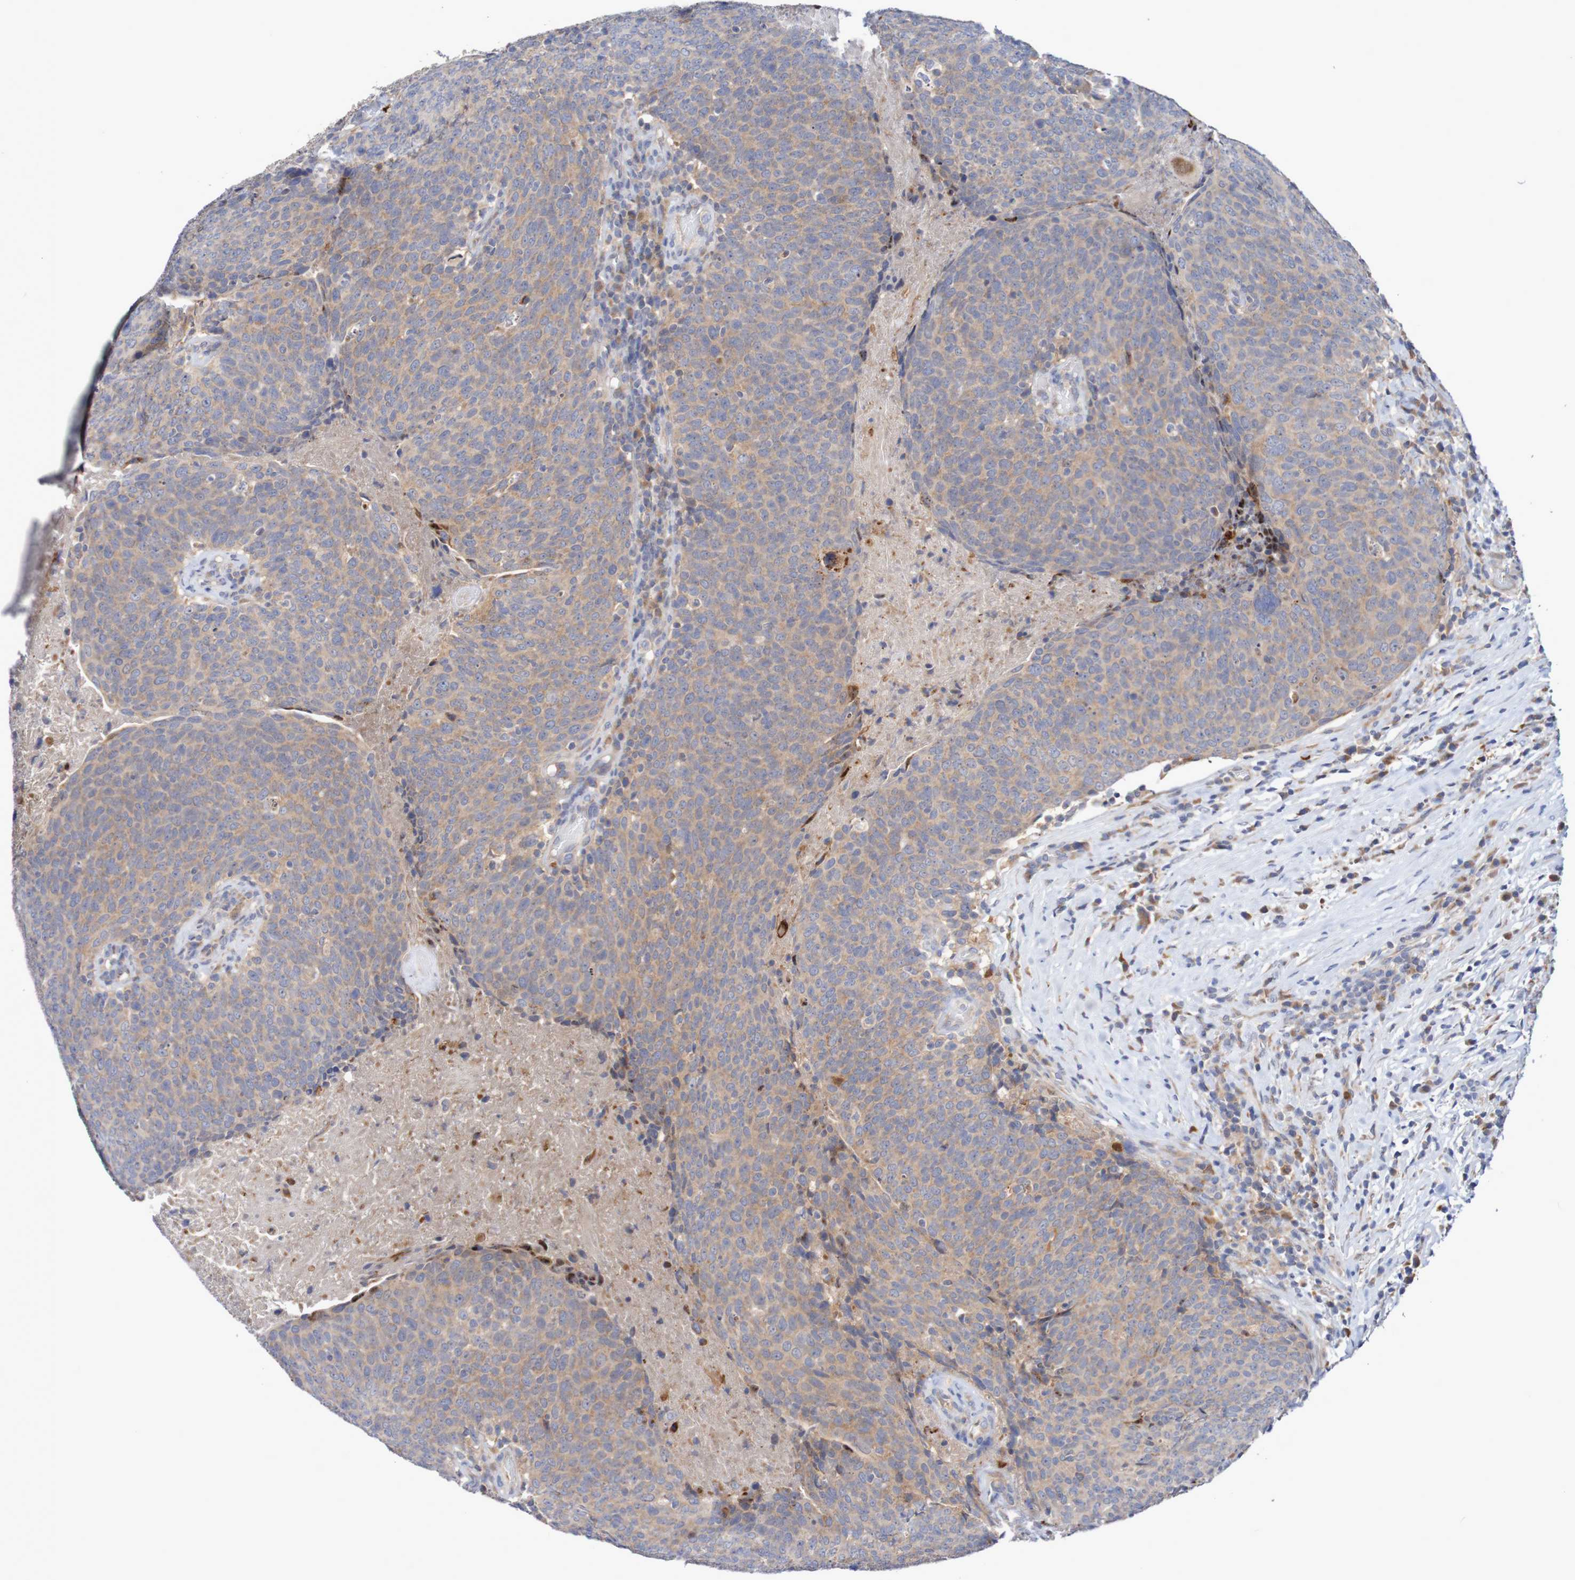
{"staining": {"intensity": "weak", "quantity": ">75%", "location": "cytoplasmic/membranous"}, "tissue": "head and neck cancer", "cell_type": "Tumor cells", "image_type": "cancer", "snomed": [{"axis": "morphology", "description": "Squamous cell carcinoma, NOS"}, {"axis": "morphology", "description": "Squamous cell carcinoma, metastatic, NOS"}, {"axis": "topography", "description": "Lymph node"}, {"axis": "topography", "description": "Head-Neck"}], "caption": "Immunohistochemistry of human head and neck squamous cell carcinoma shows low levels of weak cytoplasmic/membranous staining in about >75% of tumor cells.", "gene": "PARP4", "patient": {"sex": "male", "age": 62}}